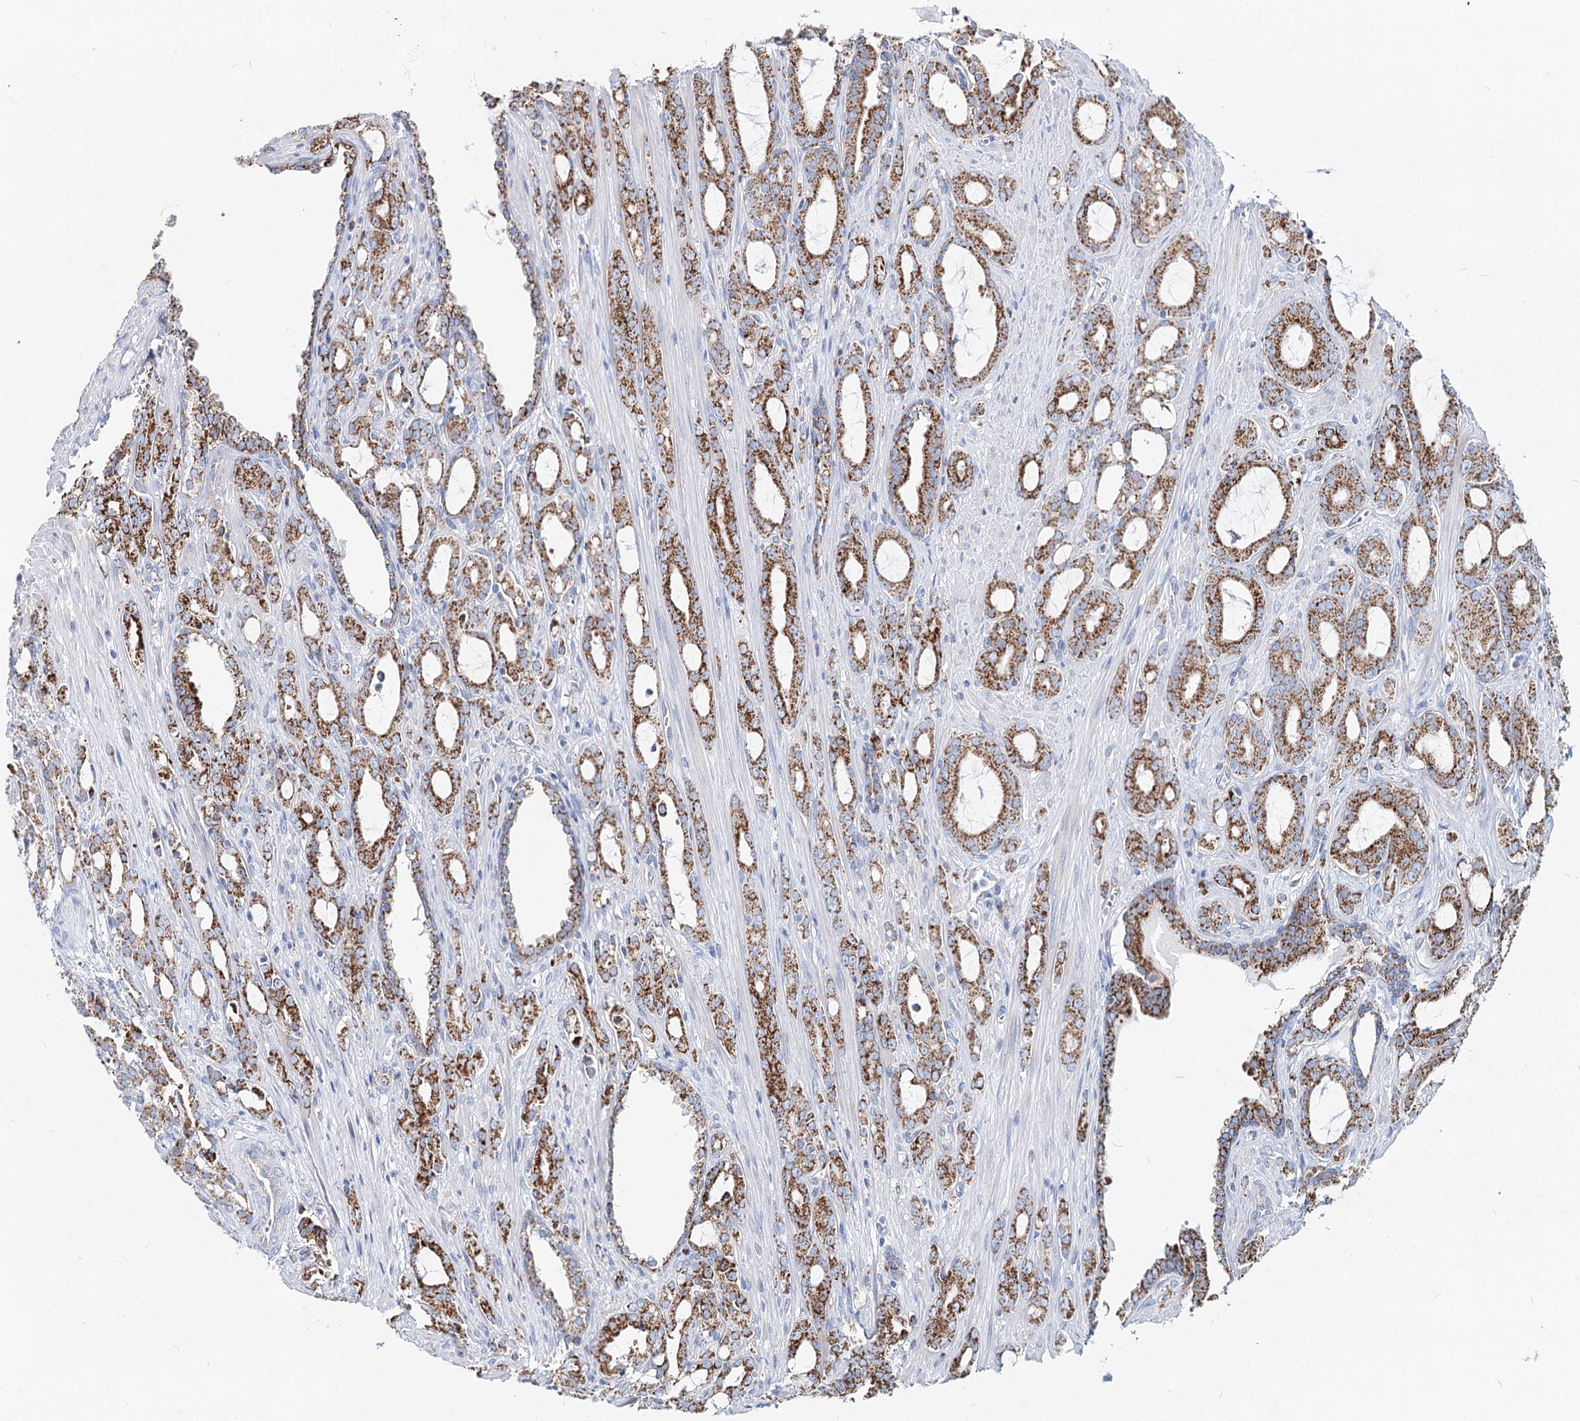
{"staining": {"intensity": "moderate", "quantity": ">75%", "location": "cytoplasmic/membranous"}, "tissue": "prostate cancer", "cell_type": "Tumor cells", "image_type": "cancer", "snomed": [{"axis": "morphology", "description": "Adenocarcinoma, High grade"}, {"axis": "topography", "description": "Prostate"}], "caption": "Protein staining by IHC reveals moderate cytoplasmic/membranous expression in approximately >75% of tumor cells in prostate cancer (high-grade adenocarcinoma).", "gene": "MCCC2", "patient": {"sex": "male", "age": 72}}